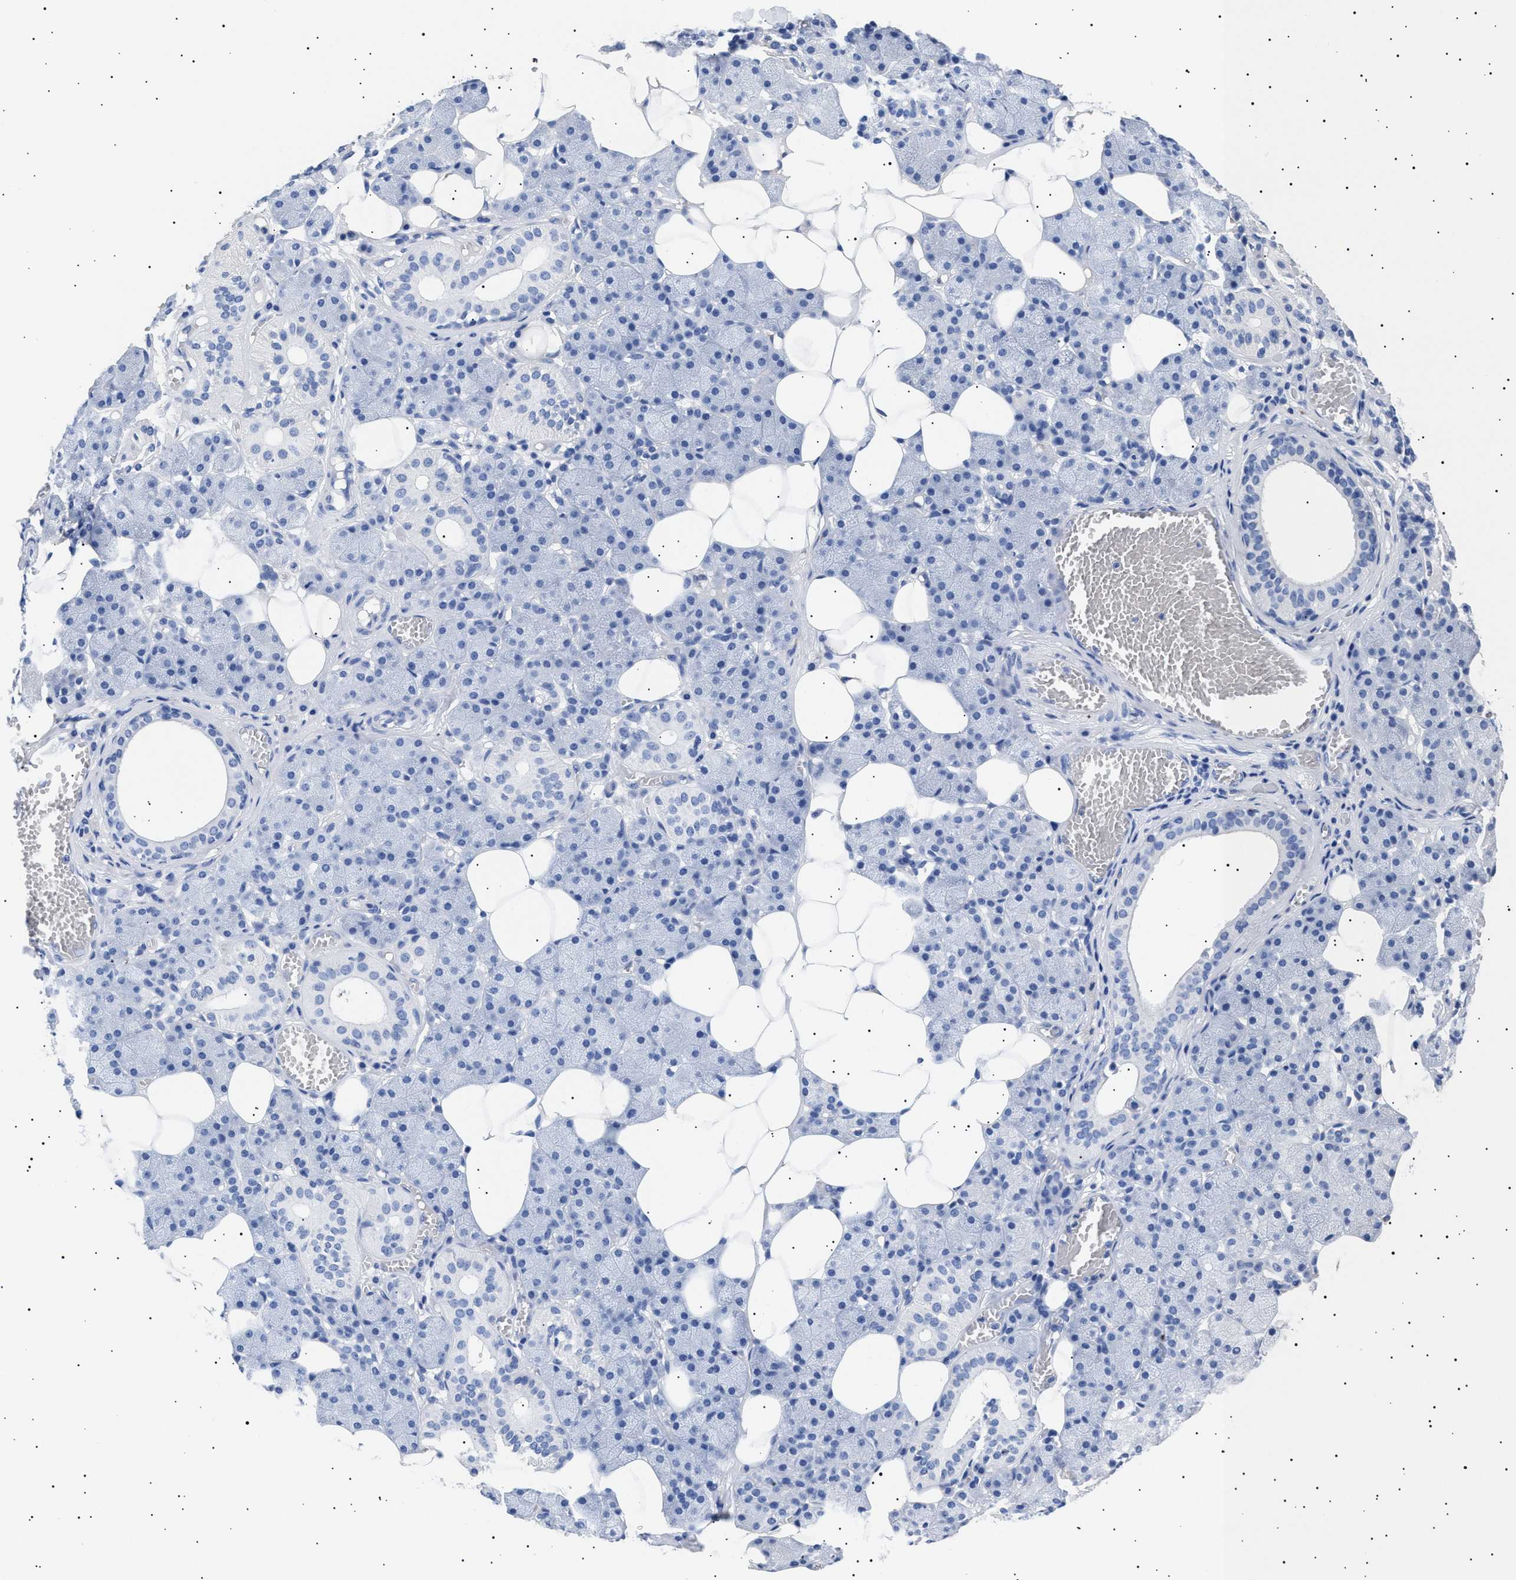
{"staining": {"intensity": "negative", "quantity": "none", "location": "none"}, "tissue": "salivary gland", "cell_type": "Glandular cells", "image_type": "normal", "snomed": [{"axis": "morphology", "description": "Normal tissue, NOS"}, {"axis": "topography", "description": "Salivary gland"}], "caption": "Photomicrograph shows no significant protein expression in glandular cells of unremarkable salivary gland. (Brightfield microscopy of DAB immunohistochemistry (IHC) at high magnification).", "gene": "HEMGN", "patient": {"sex": "female", "age": 33}}